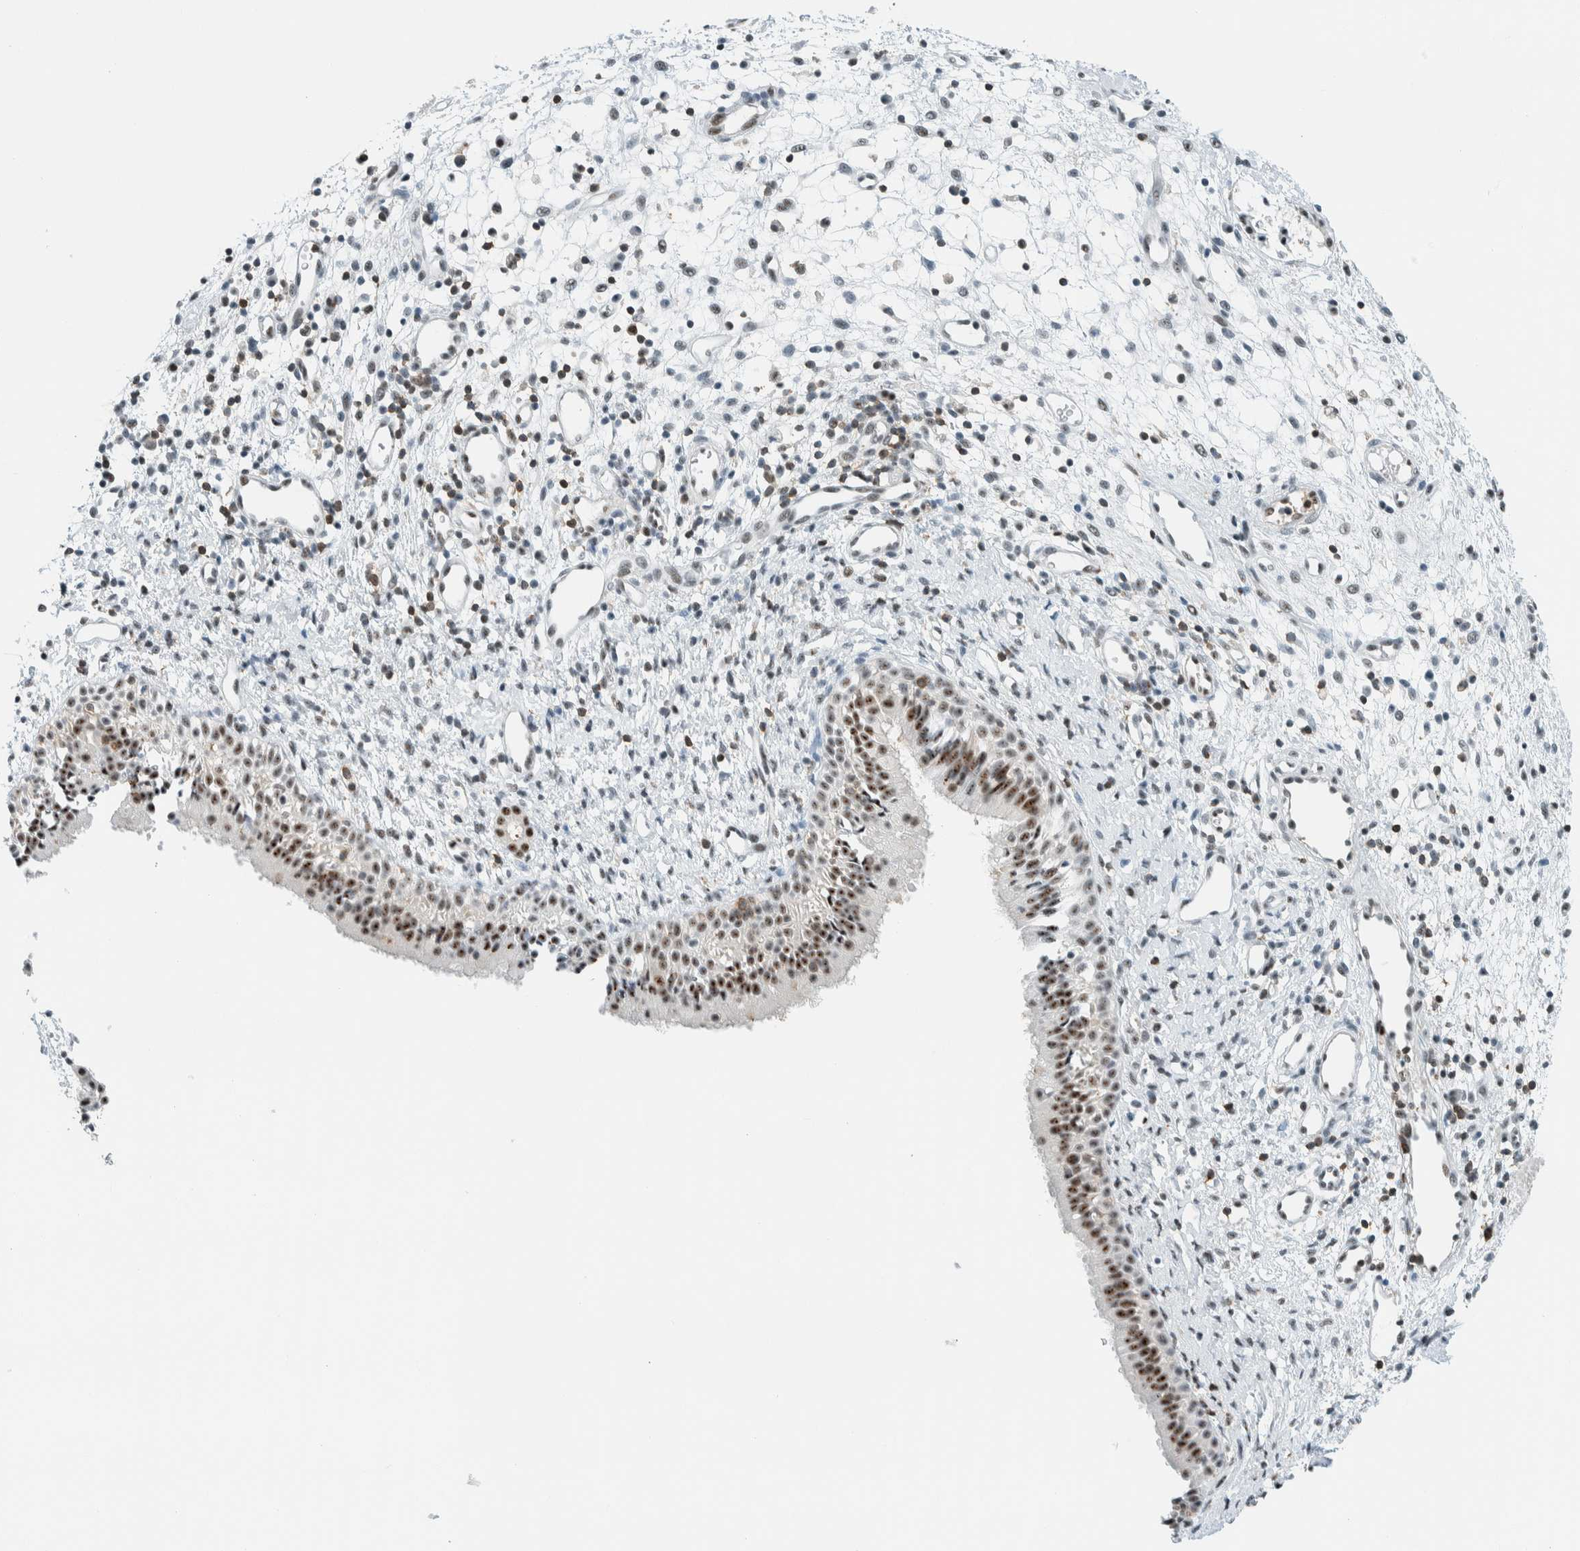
{"staining": {"intensity": "moderate", "quantity": ">75%", "location": "nuclear"}, "tissue": "nasopharynx", "cell_type": "Respiratory epithelial cells", "image_type": "normal", "snomed": [{"axis": "morphology", "description": "Normal tissue, NOS"}, {"axis": "topography", "description": "Nasopharynx"}], "caption": "This photomicrograph demonstrates unremarkable nasopharynx stained with immunohistochemistry (IHC) to label a protein in brown. The nuclear of respiratory epithelial cells show moderate positivity for the protein. Nuclei are counter-stained blue.", "gene": "CYSRT1", "patient": {"sex": "male", "age": 22}}